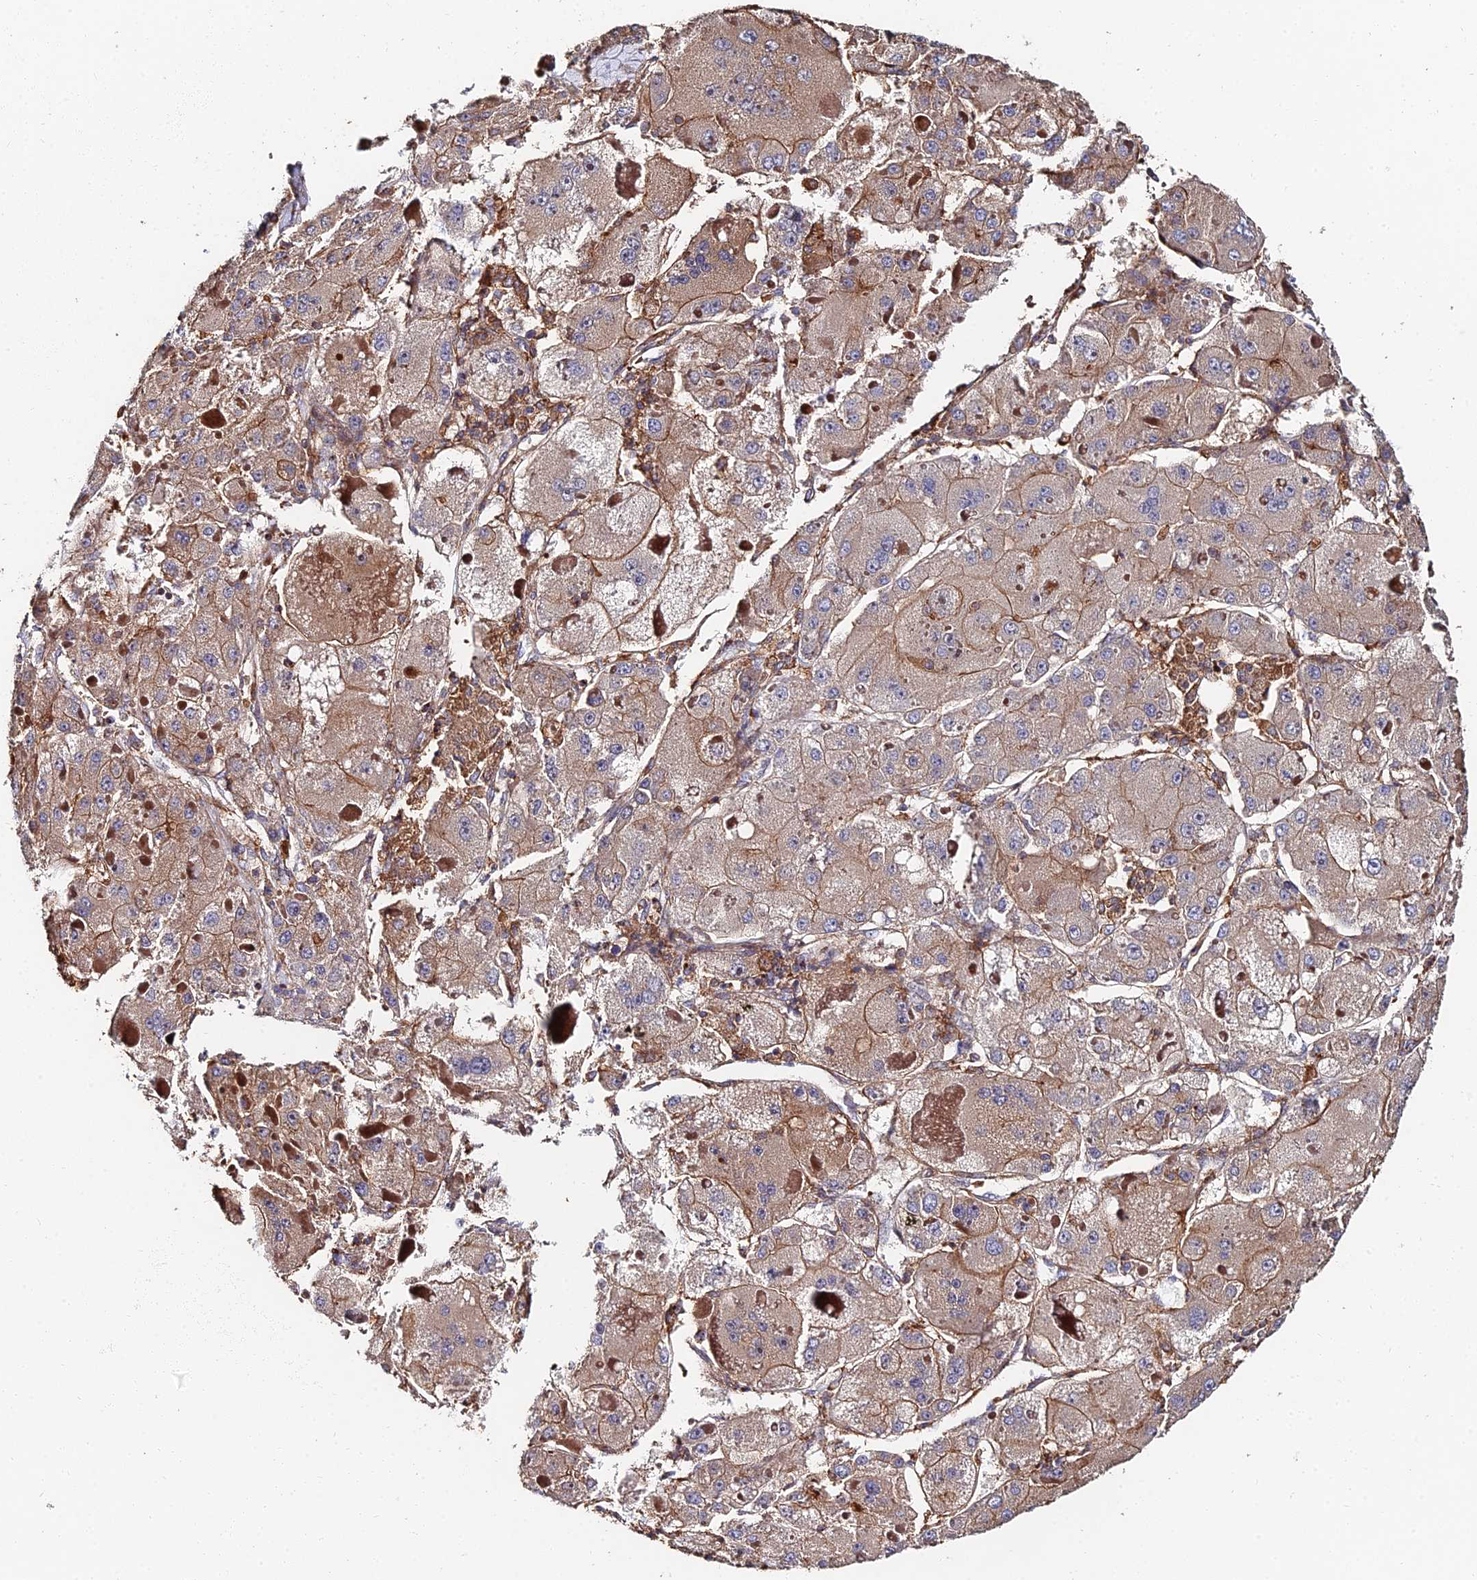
{"staining": {"intensity": "moderate", "quantity": "25%-75%", "location": "cytoplasmic/membranous"}, "tissue": "liver cancer", "cell_type": "Tumor cells", "image_type": "cancer", "snomed": [{"axis": "morphology", "description": "Carcinoma, Hepatocellular, NOS"}, {"axis": "topography", "description": "Liver"}], "caption": "Hepatocellular carcinoma (liver) stained for a protein shows moderate cytoplasmic/membranous positivity in tumor cells. The staining is performed using DAB (3,3'-diaminobenzidine) brown chromogen to label protein expression. The nuclei are counter-stained blue using hematoxylin.", "gene": "EXT1", "patient": {"sex": "female", "age": 73}}